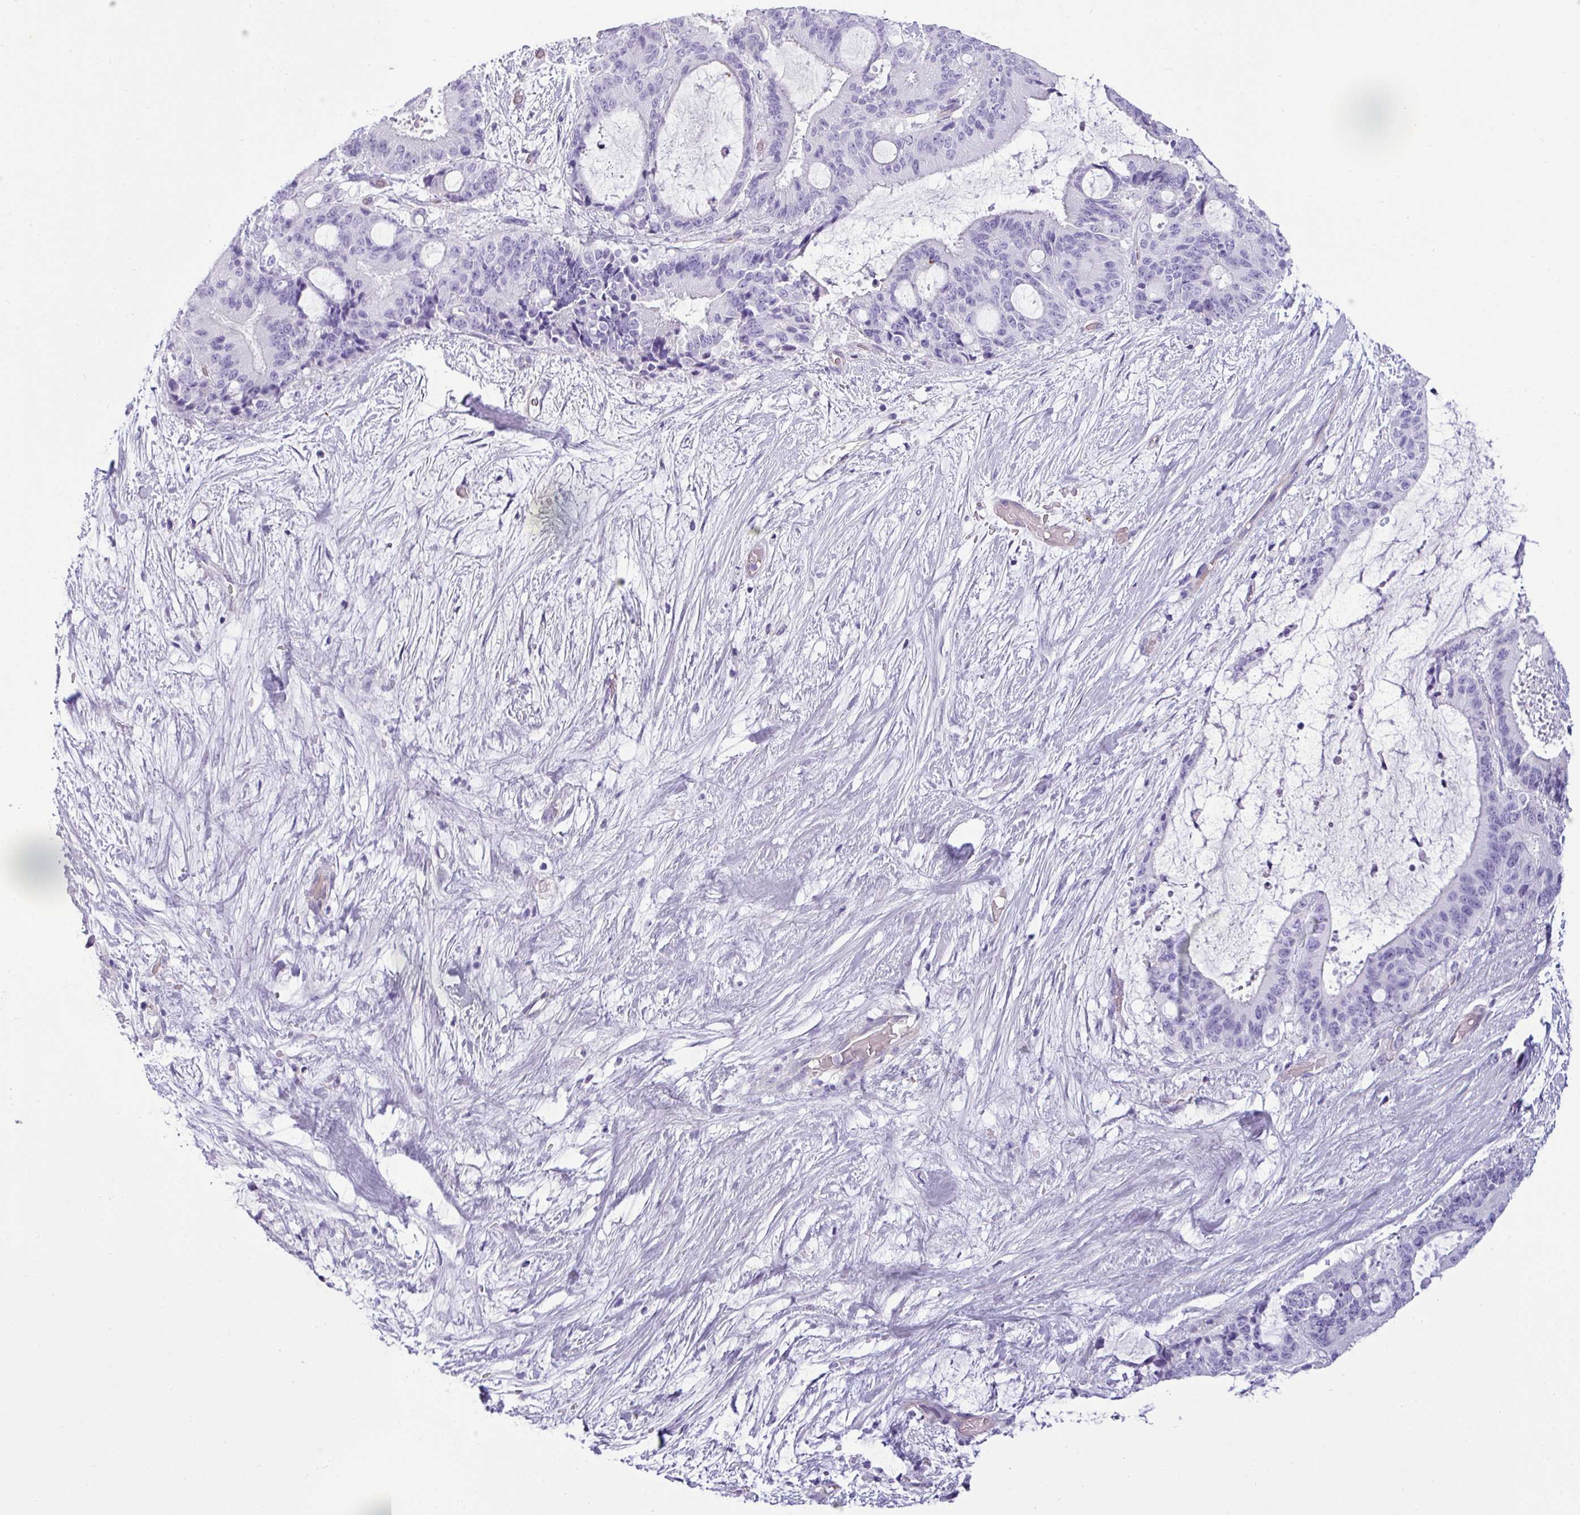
{"staining": {"intensity": "negative", "quantity": "none", "location": "none"}, "tissue": "liver cancer", "cell_type": "Tumor cells", "image_type": "cancer", "snomed": [{"axis": "morphology", "description": "Normal tissue, NOS"}, {"axis": "morphology", "description": "Cholangiocarcinoma"}, {"axis": "topography", "description": "Liver"}, {"axis": "topography", "description": "Peripheral nerve tissue"}], "caption": "Tumor cells show no significant protein expression in cholangiocarcinoma (liver).", "gene": "VCX2", "patient": {"sex": "female", "age": 73}}